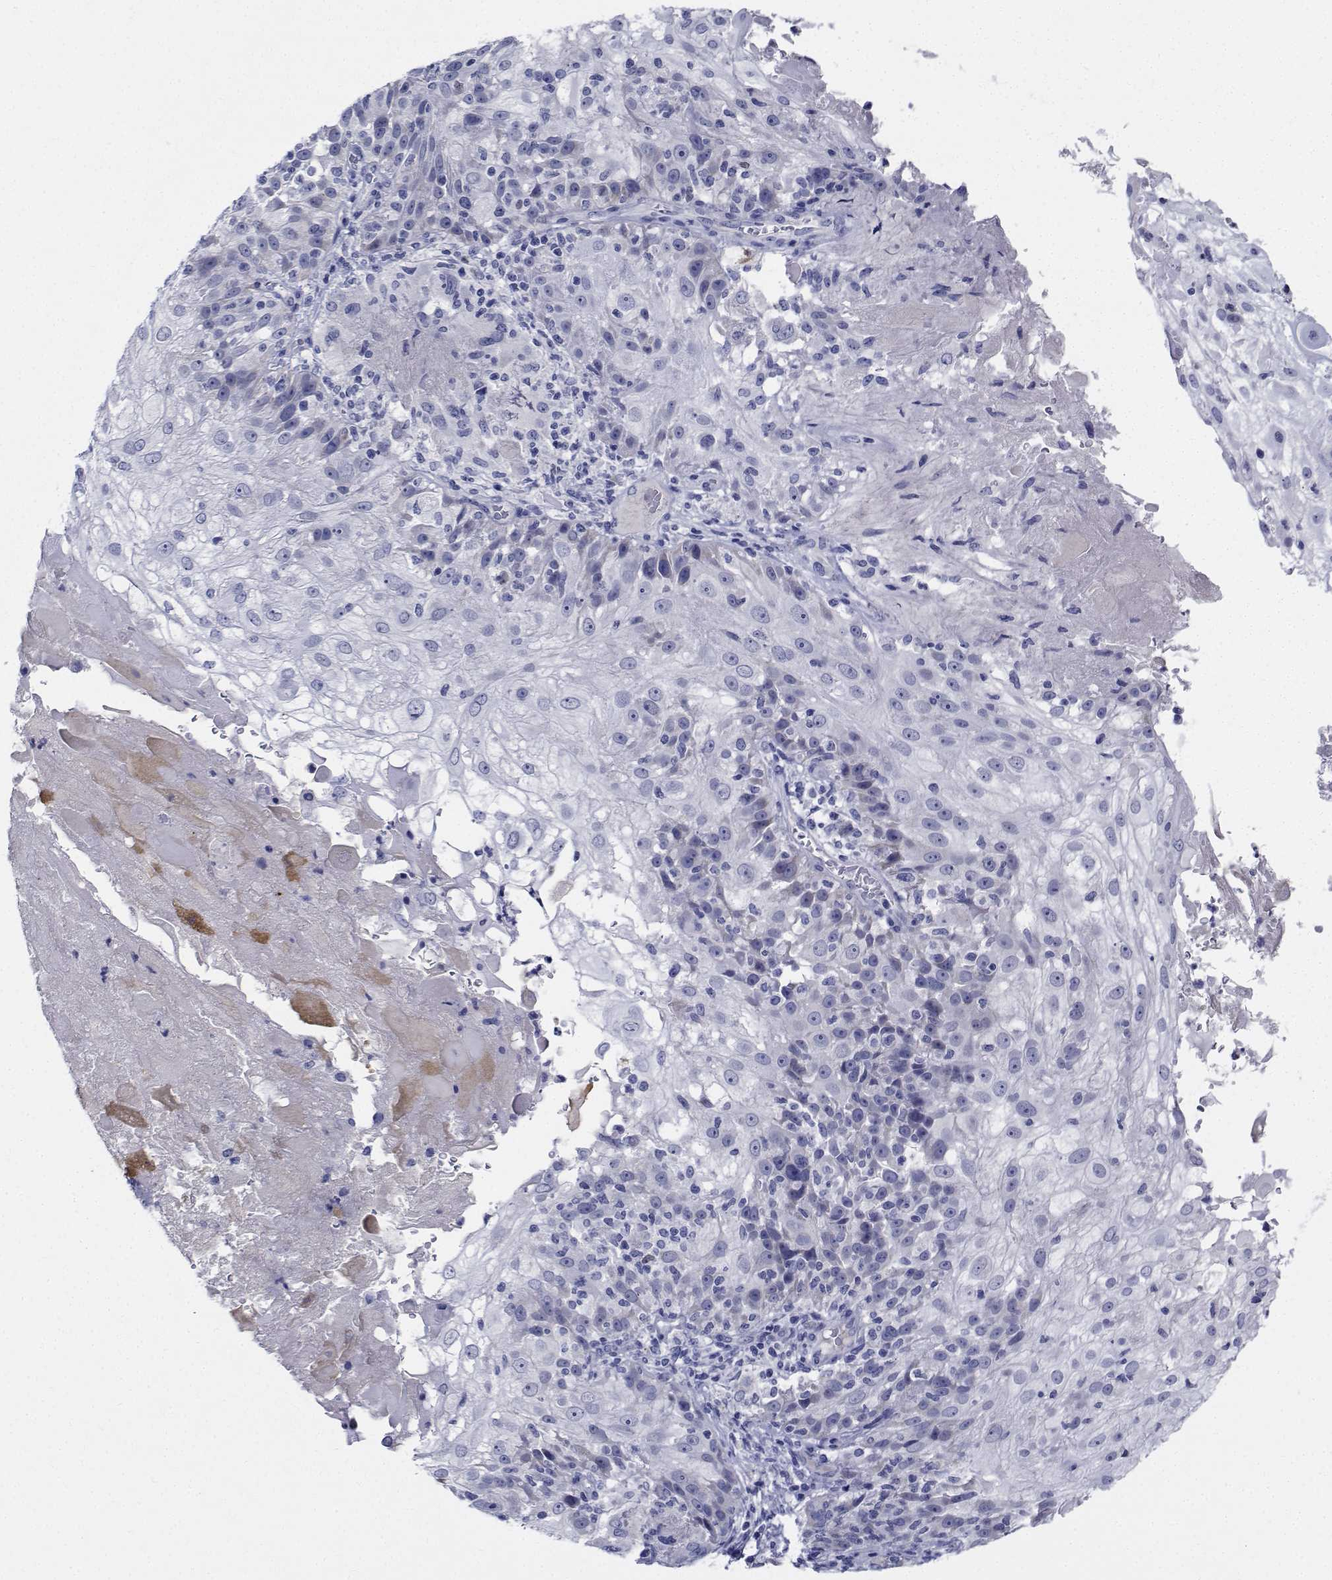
{"staining": {"intensity": "negative", "quantity": "none", "location": "none"}, "tissue": "skin cancer", "cell_type": "Tumor cells", "image_type": "cancer", "snomed": [{"axis": "morphology", "description": "Normal tissue, NOS"}, {"axis": "morphology", "description": "Squamous cell carcinoma, NOS"}, {"axis": "topography", "description": "Skin"}], "caption": "Immunohistochemical staining of skin cancer (squamous cell carcinoma) demonstrates no significant positivity in tumor cells.", "gene": "PLXNA4", "patient": {"sex": "female", "age": 83}}